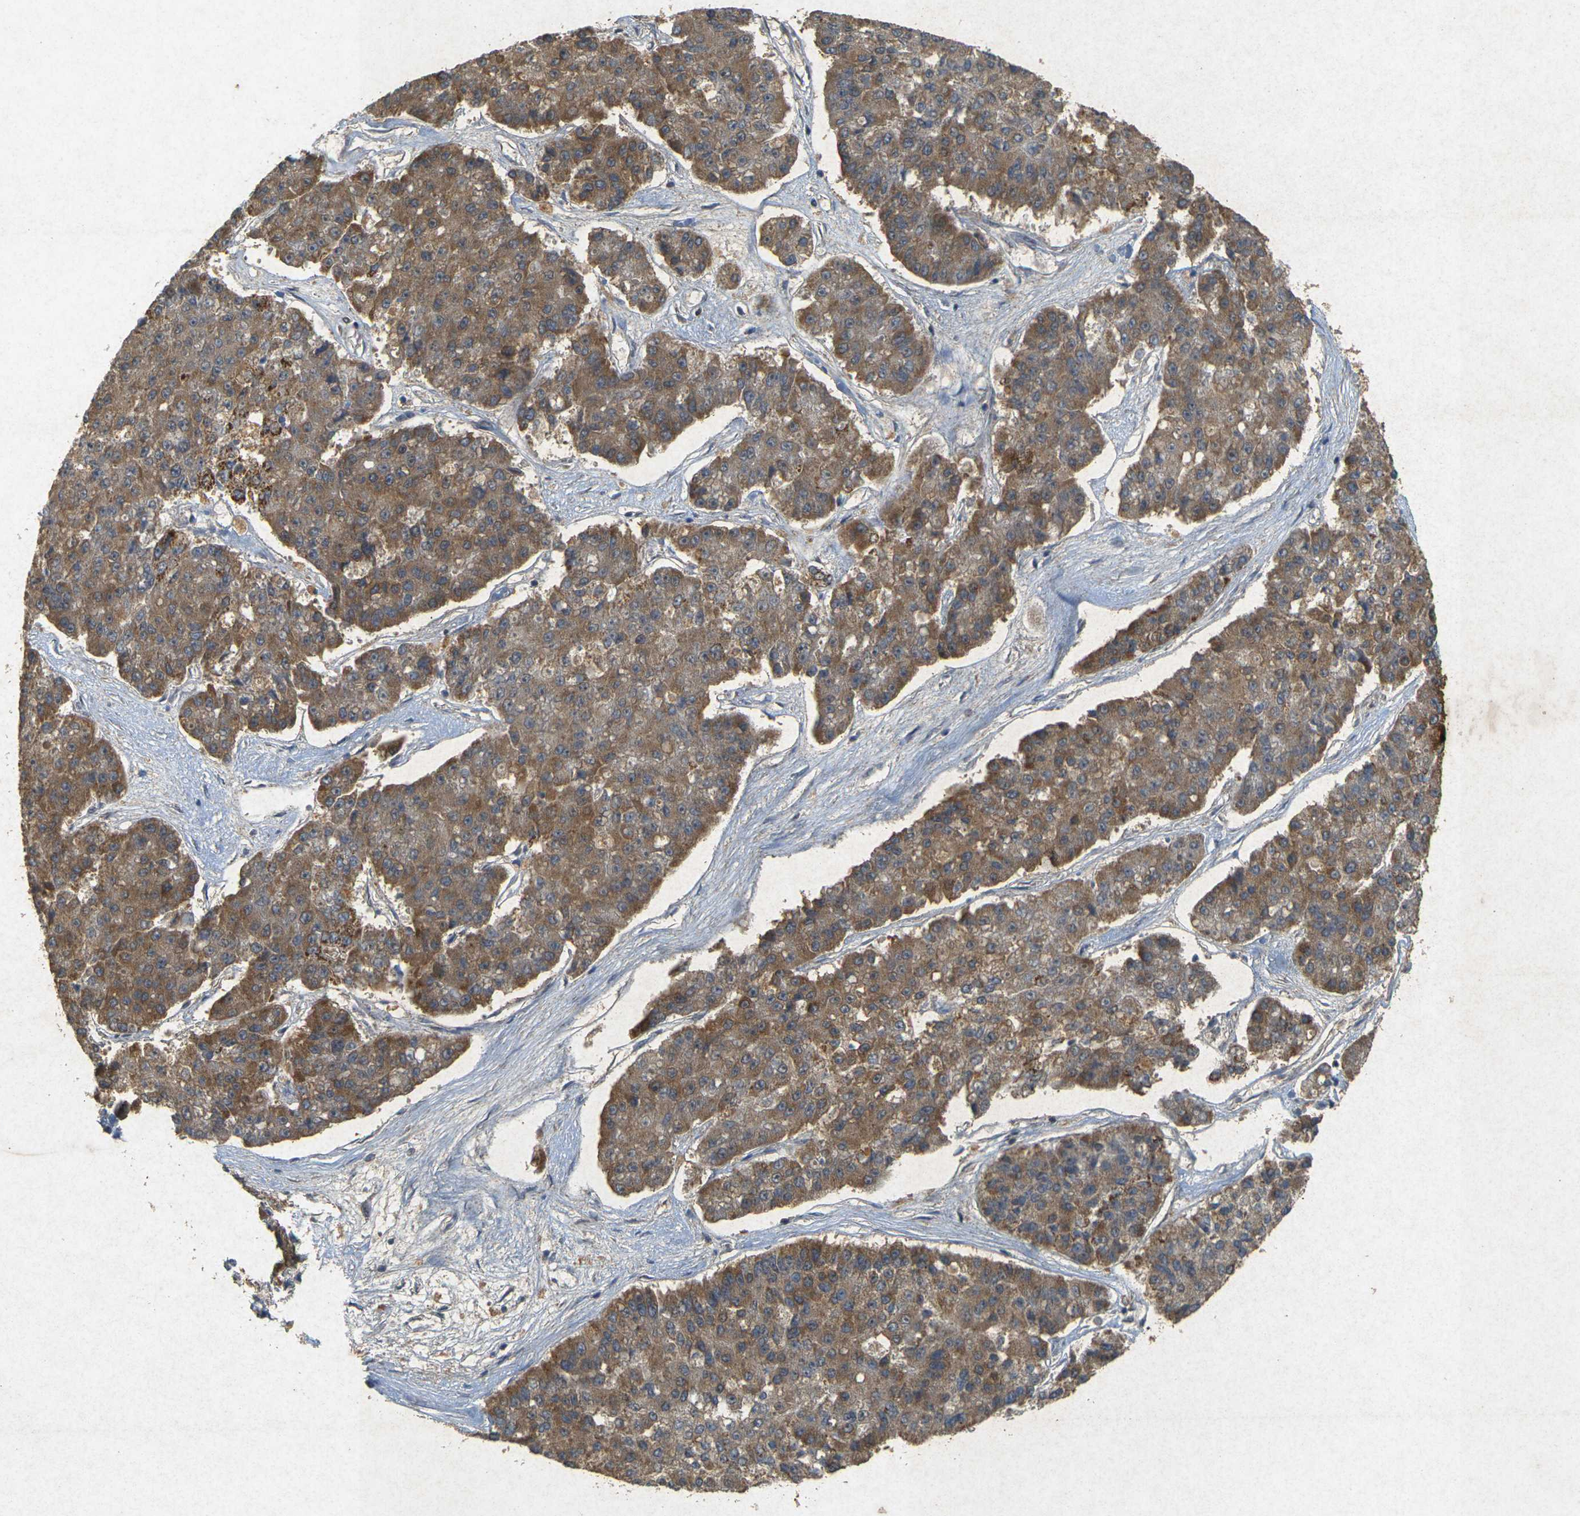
{"staining": {"intensity": "moderate", "quantity": ">75%", "location": "cytoplasmic/membranous"}, "tissue": "pancreatic cancer", "cell_type": "Tumor cells", "image_type": "cancer", "snomed": [{"axis": "morphology", "description": "Adenocarcinoma, NOS"}, {"axis": "topography", "description": "Pancreas"}], "caption": "Immunohistochemical staining of human pancreatic cancer (adenocarcinoma) exhibits medium levels of moderate cytoplasmic/membranous protein positivity in approximately >75% of tumor cells. (Stains: DAB (3,3'-diaminobenzidine) in brown, nuclei in blue, Microscopy: brightfield microscopy at high magnification).", "gene": "ERN1", "patient": {"sex": "male", "age": 50}}